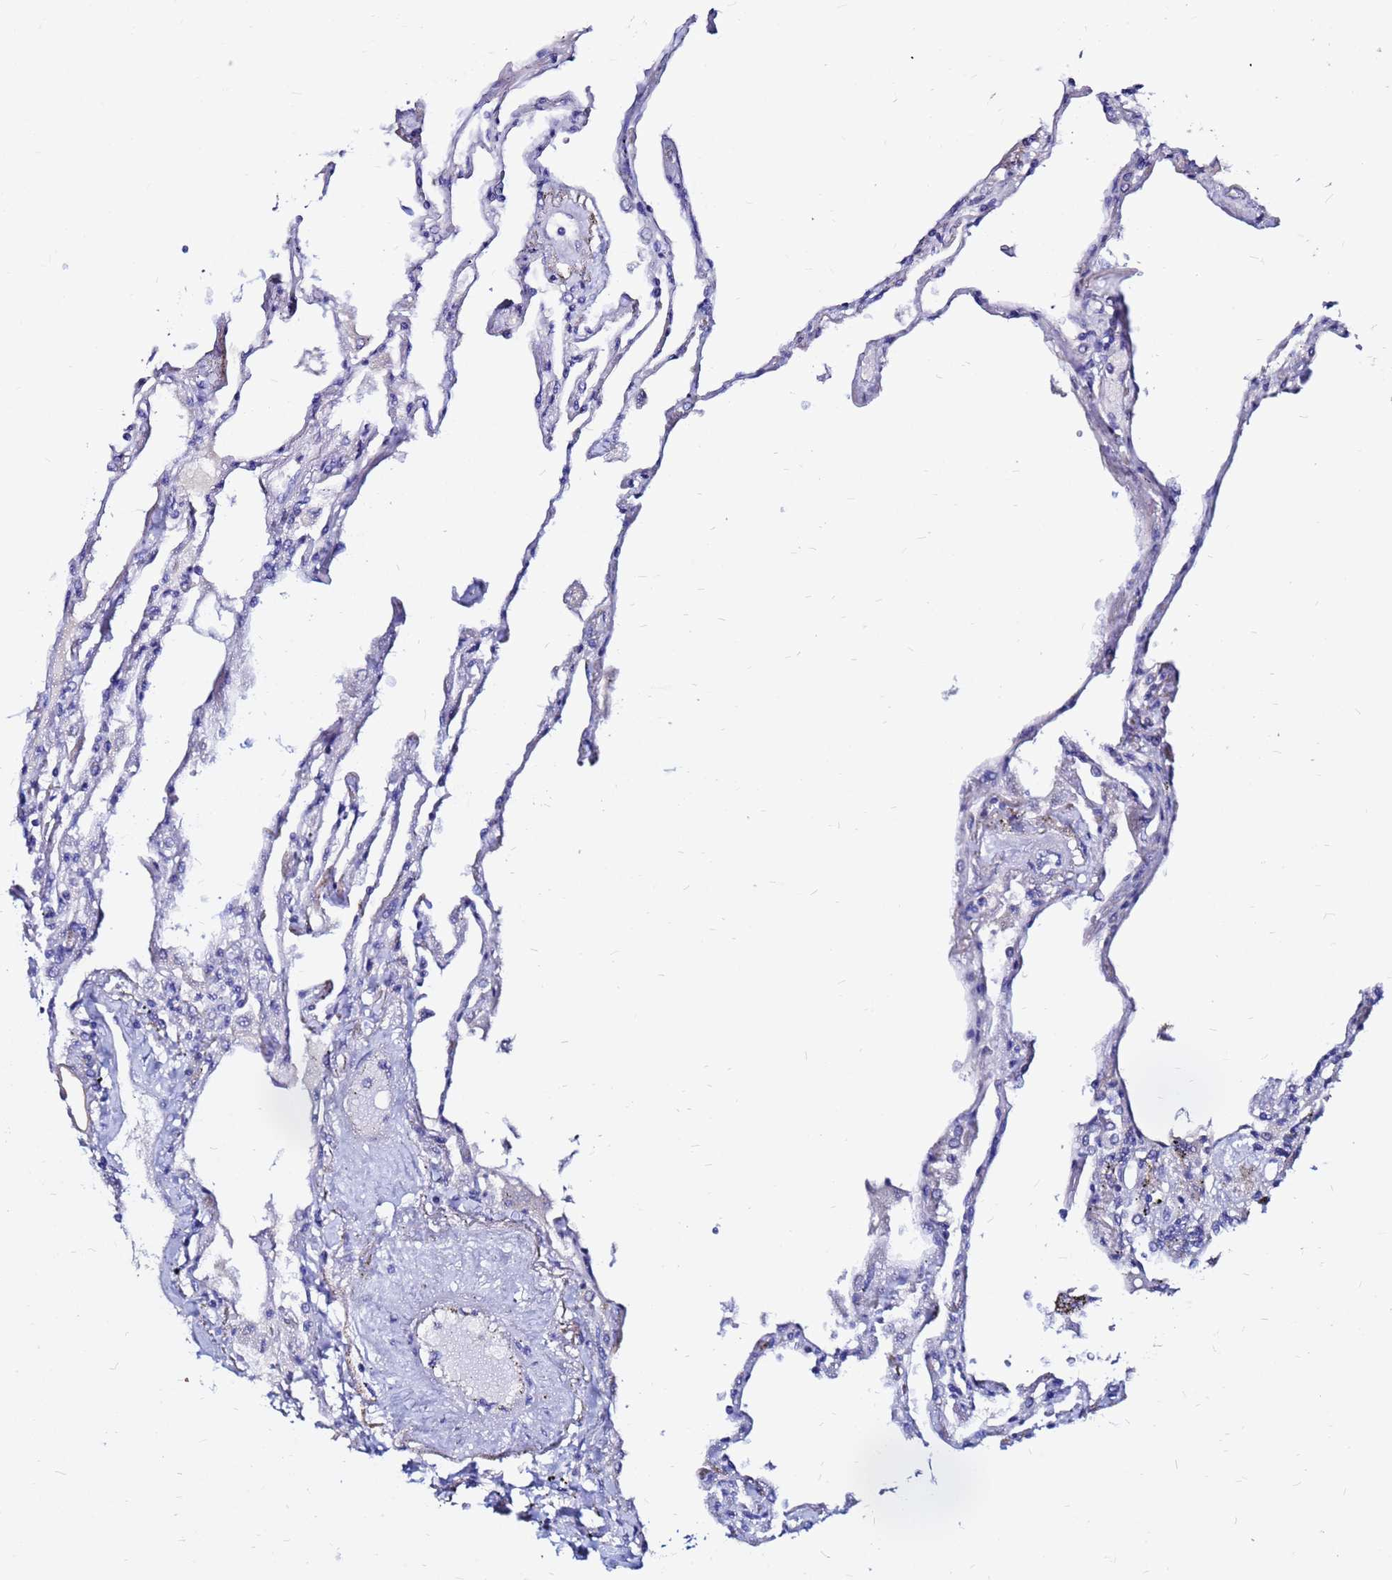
{"staining": {"intensity": "negative", "quantity": "none", "location": "none"}, "tissue": "lung", "cell_type": "Alveolar cells", "image_type": "normal", "snomed": [{"axis": "morphology", "description": "Normal tissue, NOS"}, {"axis": "topography", "description": "Lung"}], "caption": "Image shows no protein expression in alveolar cells of benign lung.", "gene": "FAM183A", "patient": {"sex": "female", "age": 67}}